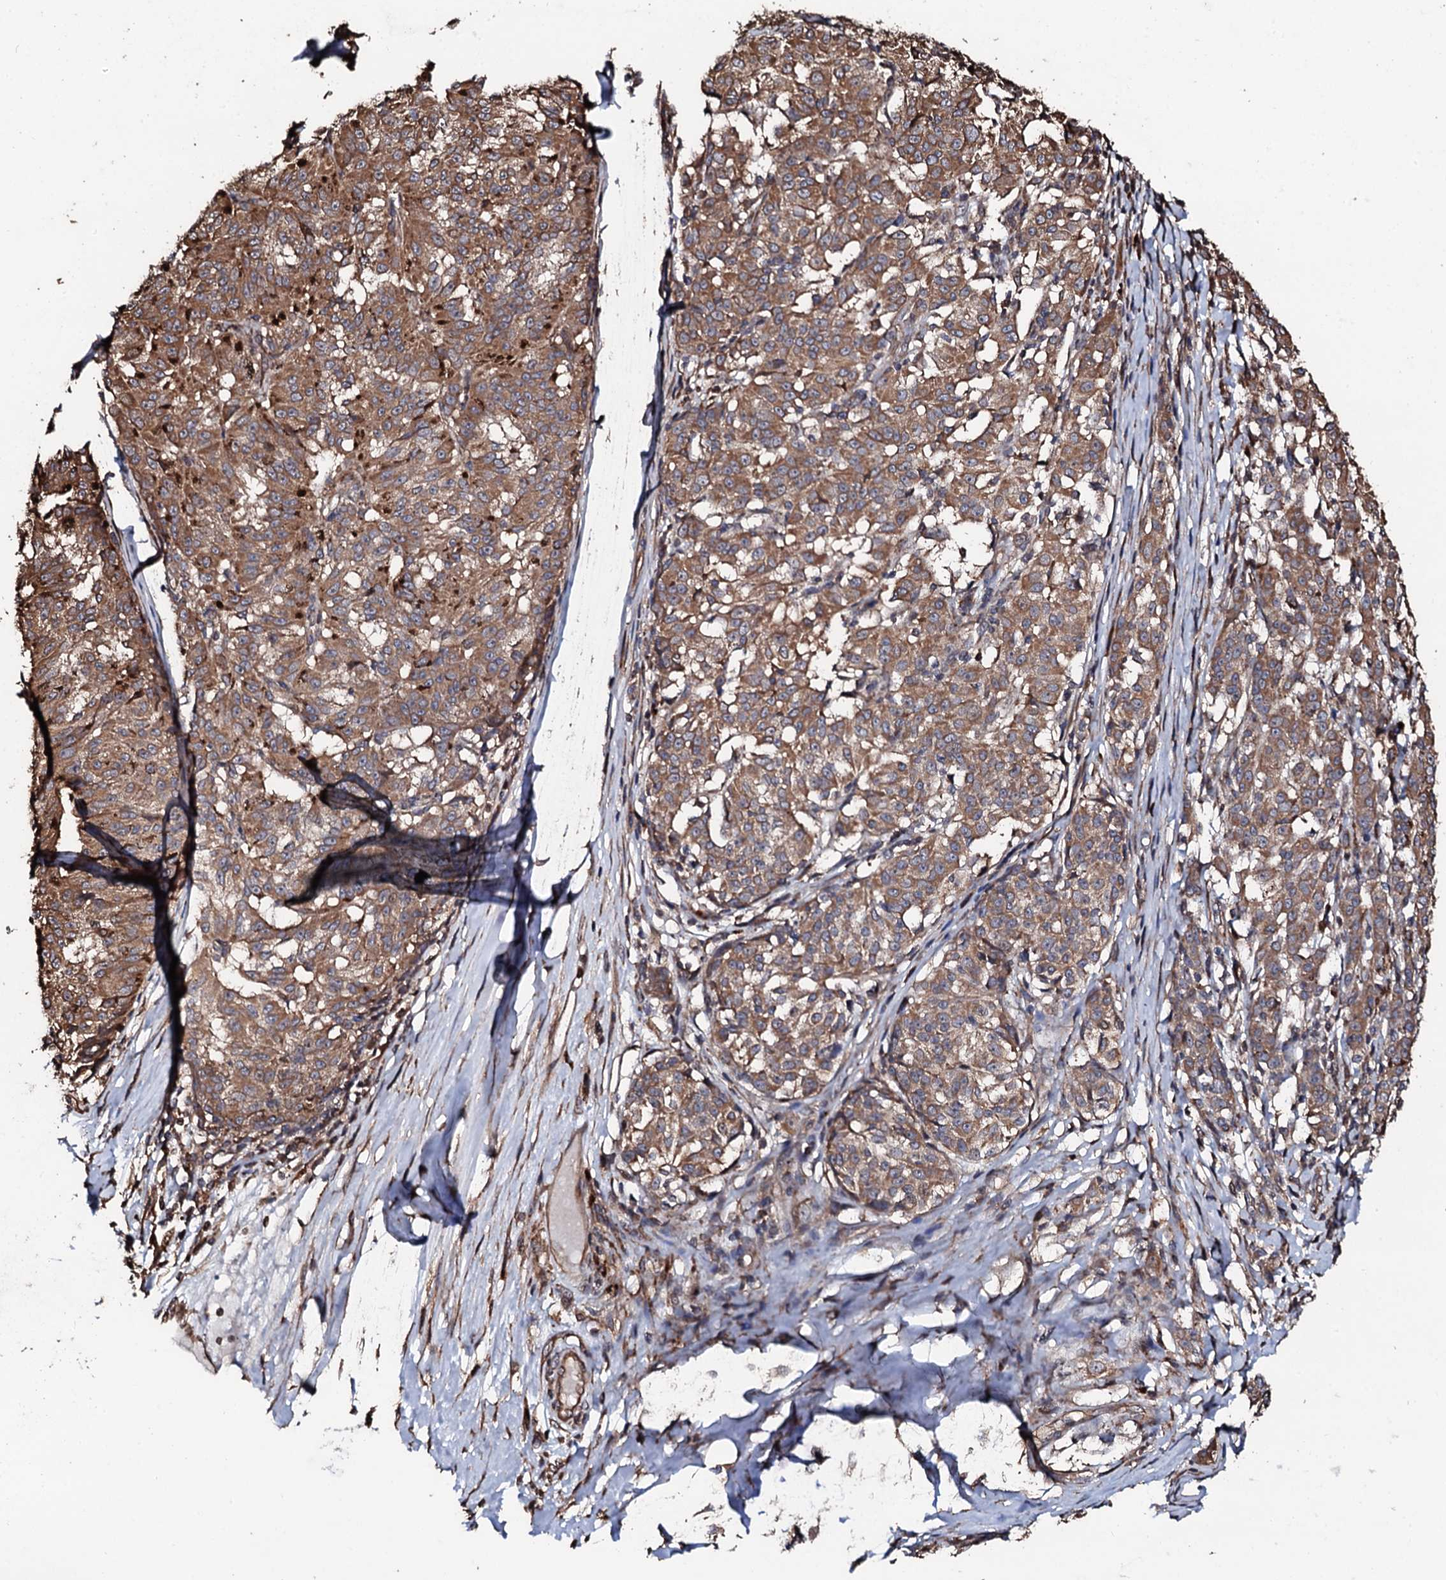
{"staining": {"intensity": "moderate", "quantity": ">75%", "location": "cytoplasmic/membranous"}, "tissue": "melanoma", "cell_type": "Tumor cells", "image_type": "cancer", "snomed": [{"axis": "morphology", "description": "Malignant melanoma, NOS"}, {"axis": "topography", "description": "Skin"}], "caption": "Moderate cytoplasmic/membranous protein expression is appreciated in approximately >75% of tumor cells in melanoma. (IHC, brightfield microscopy, high magnification).", "gene": "CKAP5", "patient": {"sex": "female", "age": 72}}